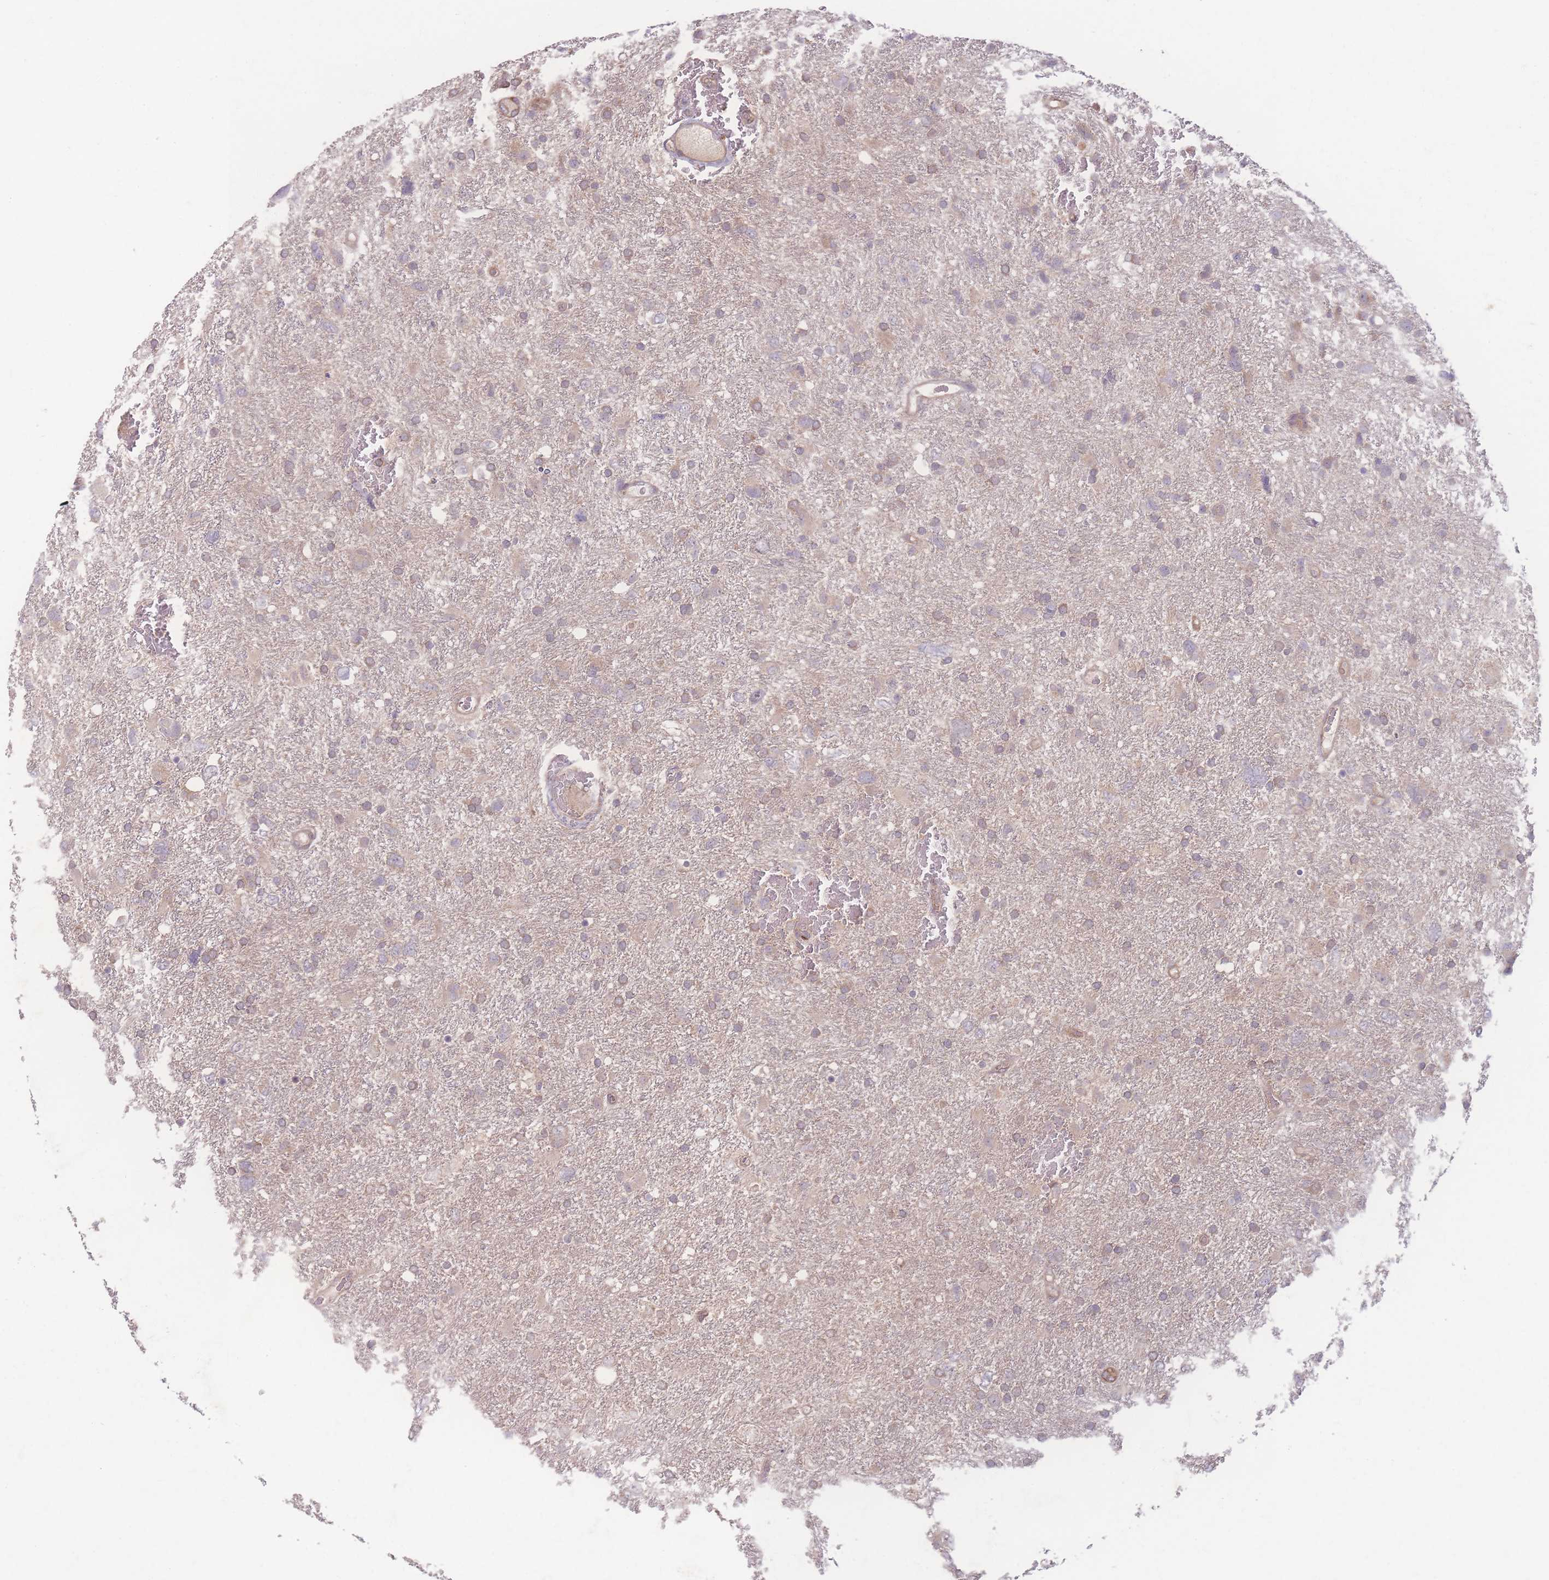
{"staining": {"intensity": "weak", "quantity": ">75%", "location": "cytoplasmic/membranous"}, "tissue": "glioma", "cell_type": "Tumor cells", "image_type": "cancer", "snomed": [{"axis": "morphology", "description": "Glioma, malignant, High grade"}, {"axis": "topography", "description": "Brain"}], "caption": "IHC histopathology image of human malignant glioma (high-grade) stained for a protein (brown), which demonstrates low levels of weak cytoplasmic/membranous staining in approximately >75% of tumor cells.", "gene": "INSR", "patient": {"sex": "male", "age": 61}}